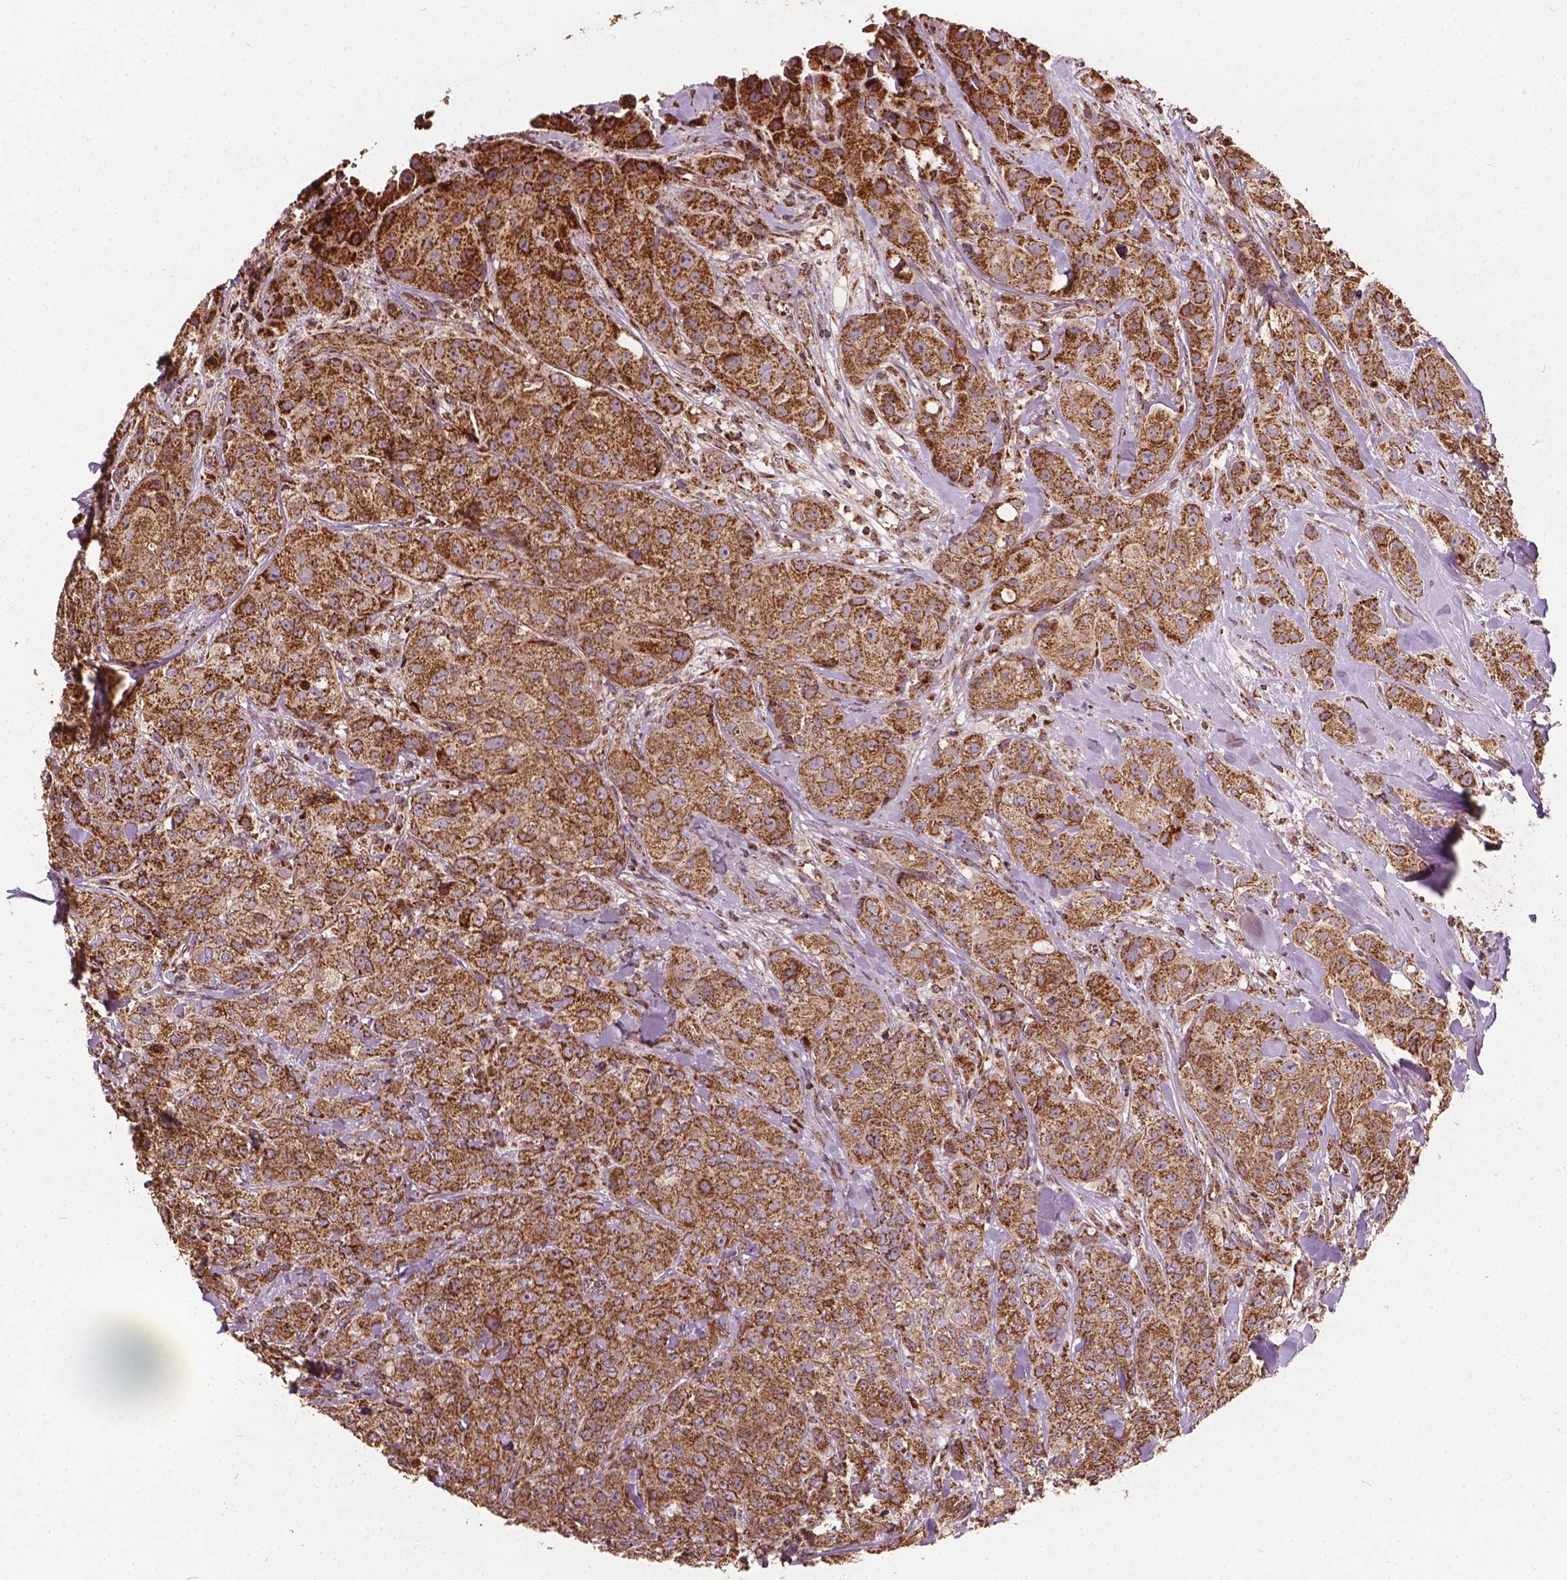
{"staining": {"intensity": "strong", "quantity": ">75%", "location": "cytoplasmic/membranous"}, "tissue": "breast cancer", "cell_type": "Tumor cells", "image_type": "cancer", "snomed": [{"axis": "morphology", "description": "Duct carcinoma"}, {"axis": "topography", "description": "Breast"}], "caption": "A micrograph showing strong cytoplasmic/membranous expression in about >75% of tumor cells in breast cancer (infiltrating ductal carcinoma), as visualized by brown immunohistochemical staining.", "gene": "UBXN2A", "patient": {"sex": "female", "age": 43}}